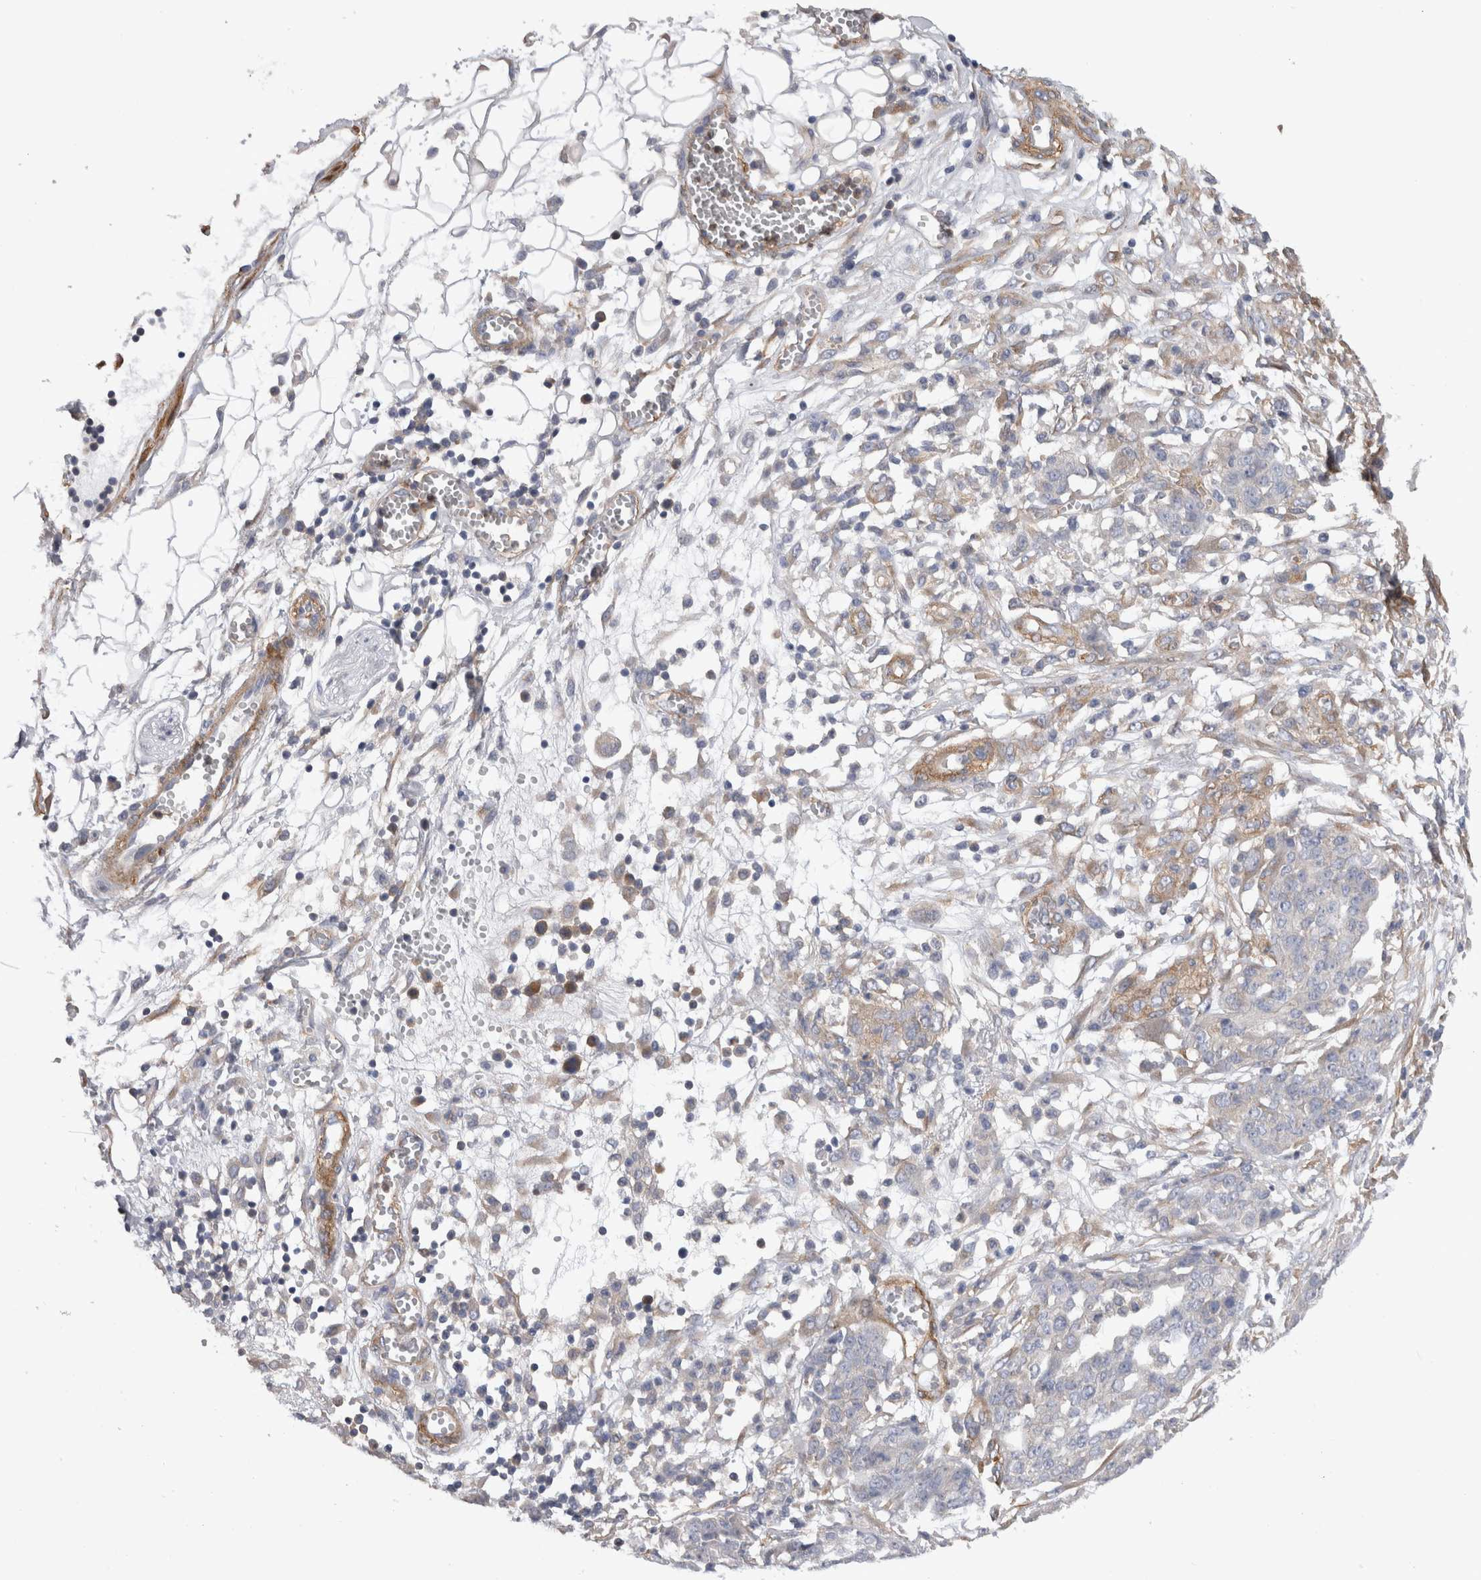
{"staining": {"intensity": "negative", "quantity": "none", "location": "none"}, "tissue": "ovarian cancer", "cell_type": "Tumor cells", "image_type": "cancer", "snomed": [{"axis": "morphology", "description": "Cystadenocarcinoma, serous, NOS"}, {"axis": "topography", "description": "Soft tissue"}, {"axis": "topography", "description": "Ovary"}], "caption": "High power microscopy histopathology image of an immunohistochemistry (IHC) histopathology image of ovarian serous cystadenocarcinoma, revealing no significant expression in tumor cells.", "gene": "EPRS1", "patient": {"sex": "female", "age": 57}}